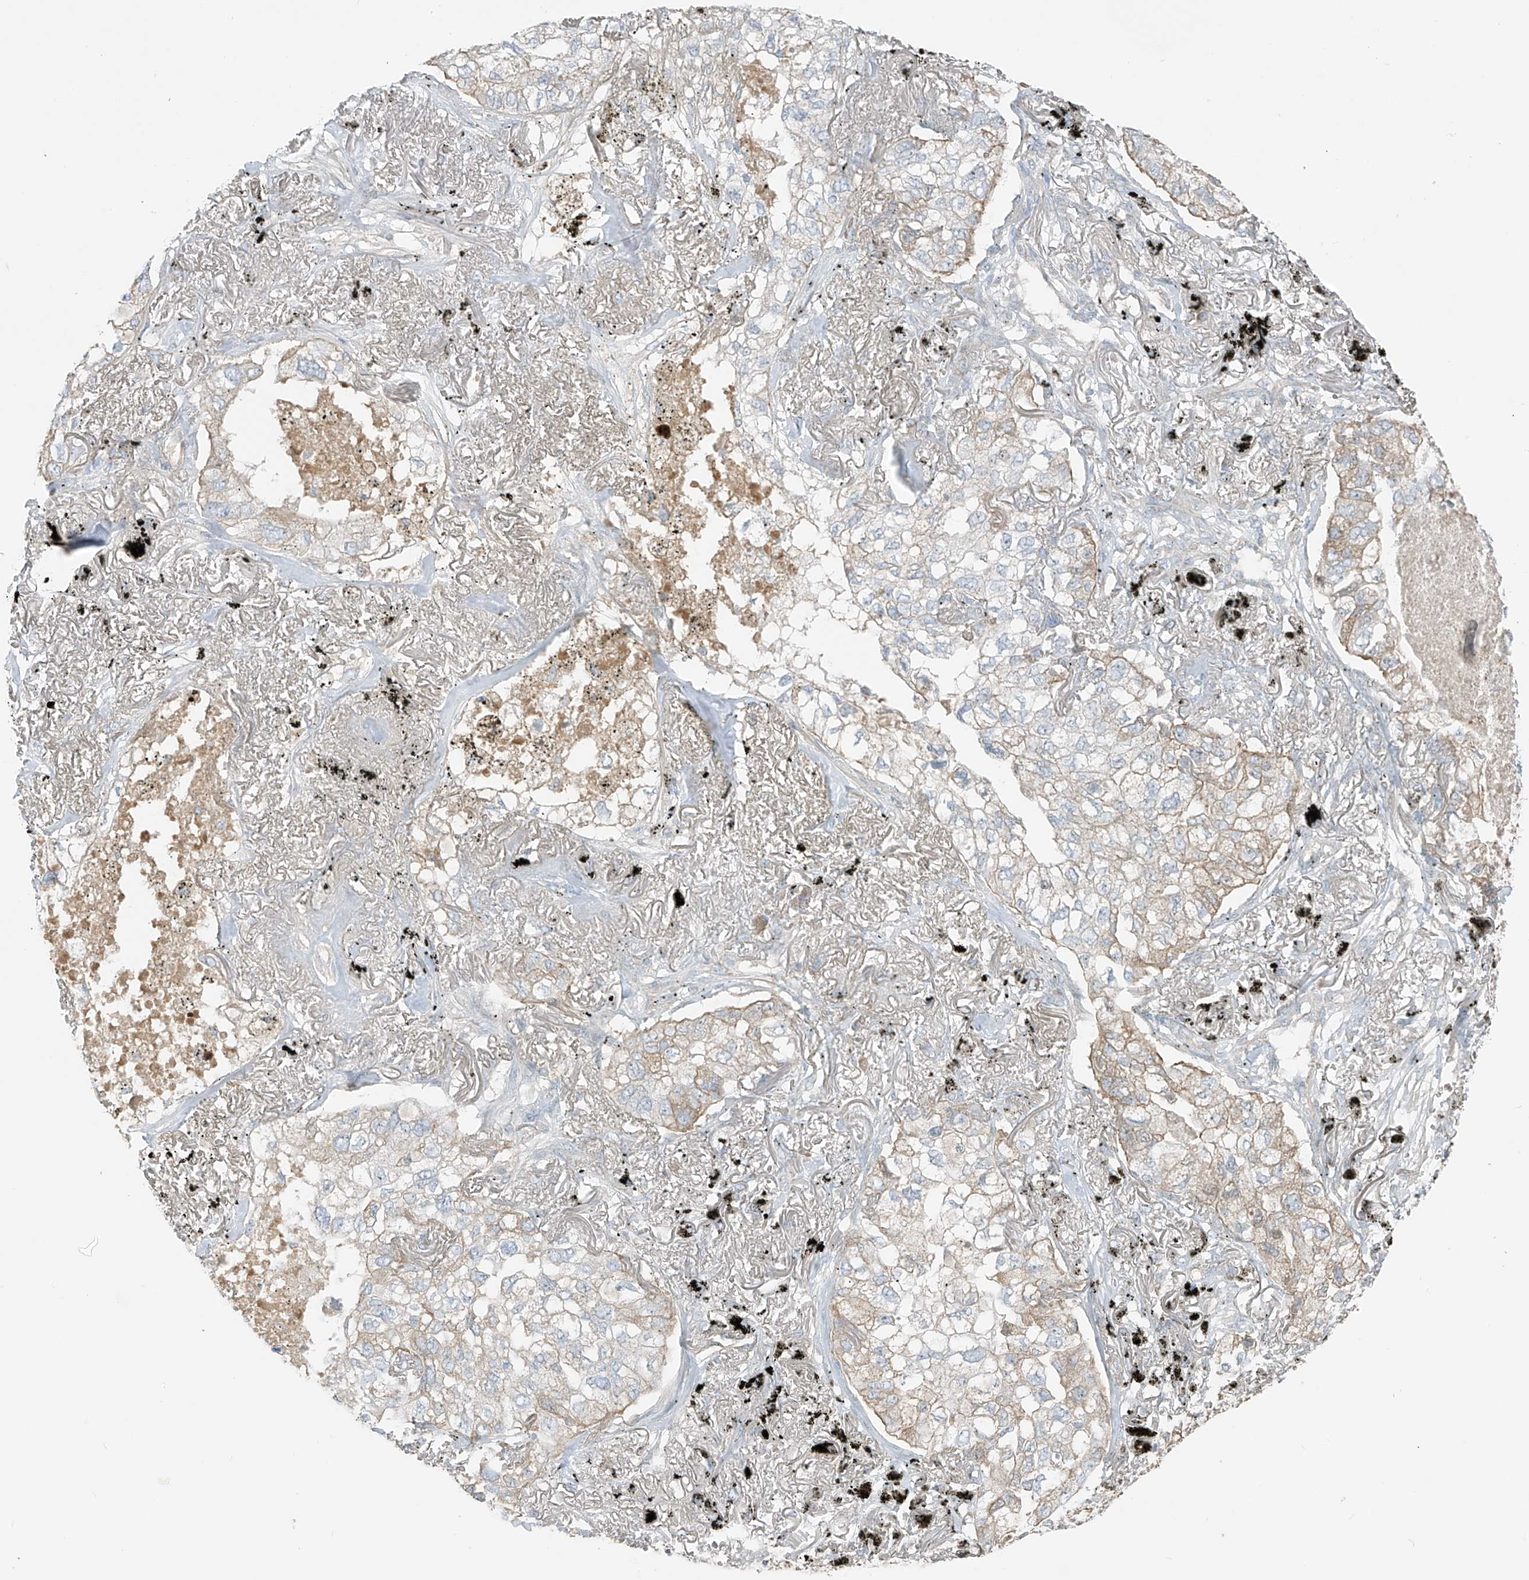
{"staining": {"intensity": "weak", "quantity": "<25%", "location": "cytoplasmic/membranous"}, "tissue": "lung cancer", "cell_type": "Tumor cells", "image_type": "cancer", "snomed": [{"axis": "morphology", "description": "Adenocarcinoma, NOS"}, {"axis": "topography", "description": "Lung"}], "caption": "Immunohistochemistry photomicrograph of neoplastic tissue: lung adenocarcinoma stained with DAB shows no significant protein expression in tumor cells. (Stains: DAB (3,3'-diaminobenzidine) immunohistochemistry (IHC) with hematoxylin counter stain, Microscopy: brightfield microscopy at high magnification).", "gene": "FAM131C", "patient": {"sex": "male", "age": 65}}